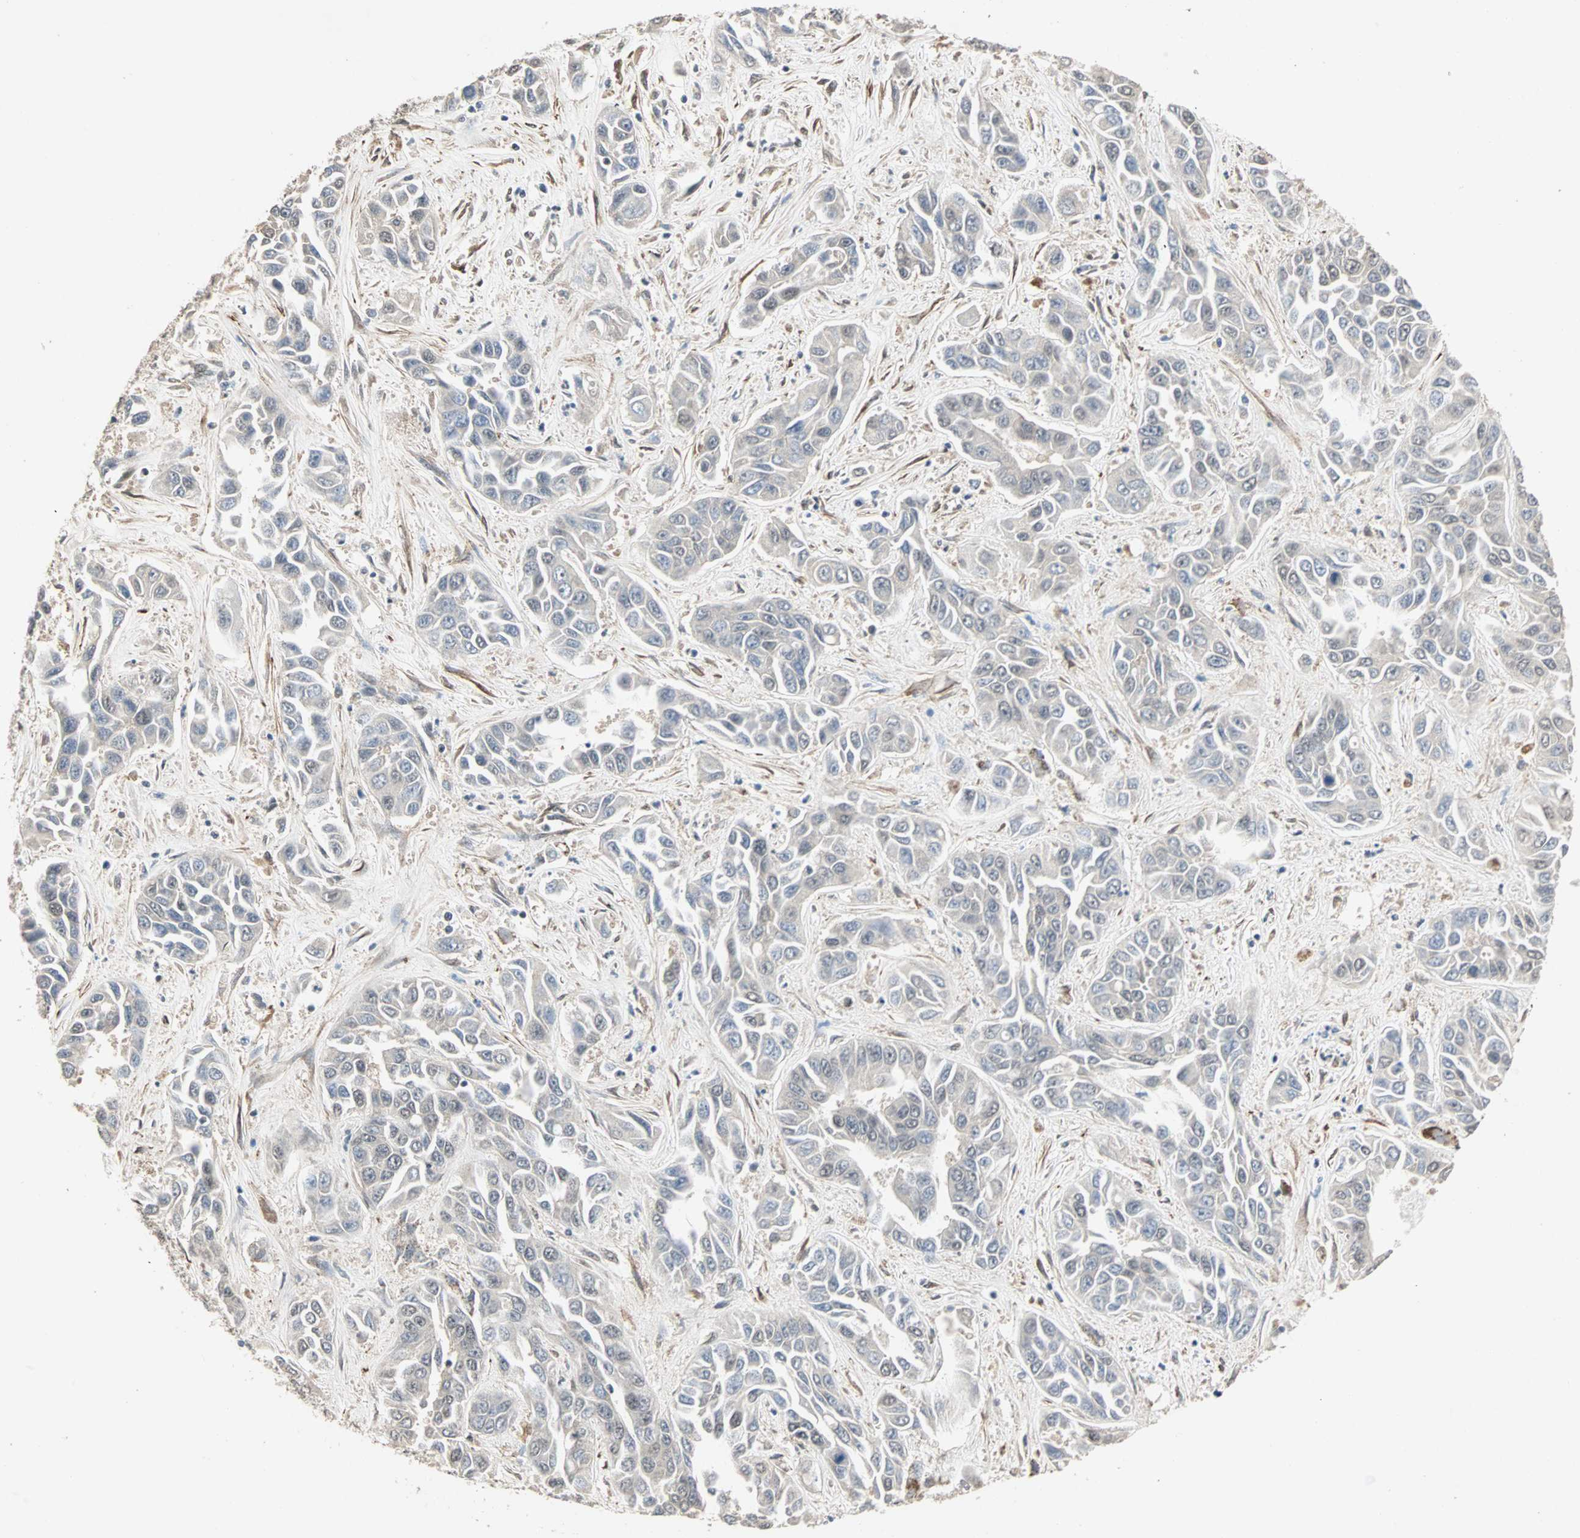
{"staining": {"intensity": "negative", "quantity": "none", "location": "none"}, "tissue": "liver cancer", "cell_type": "Tumor cells", "image_type": "cancer", "snomed": [{"axis": "morphology", "description": "Cholangiocarcinoma"}, {"axis": "topography", "description": "Liver"}], "caption": "There is no significant positivity in tumor cells of liver cancer (cholangiocarcinoma).", "gene": "TRPV4", "patient": {"sex": "female", "age": 52}}